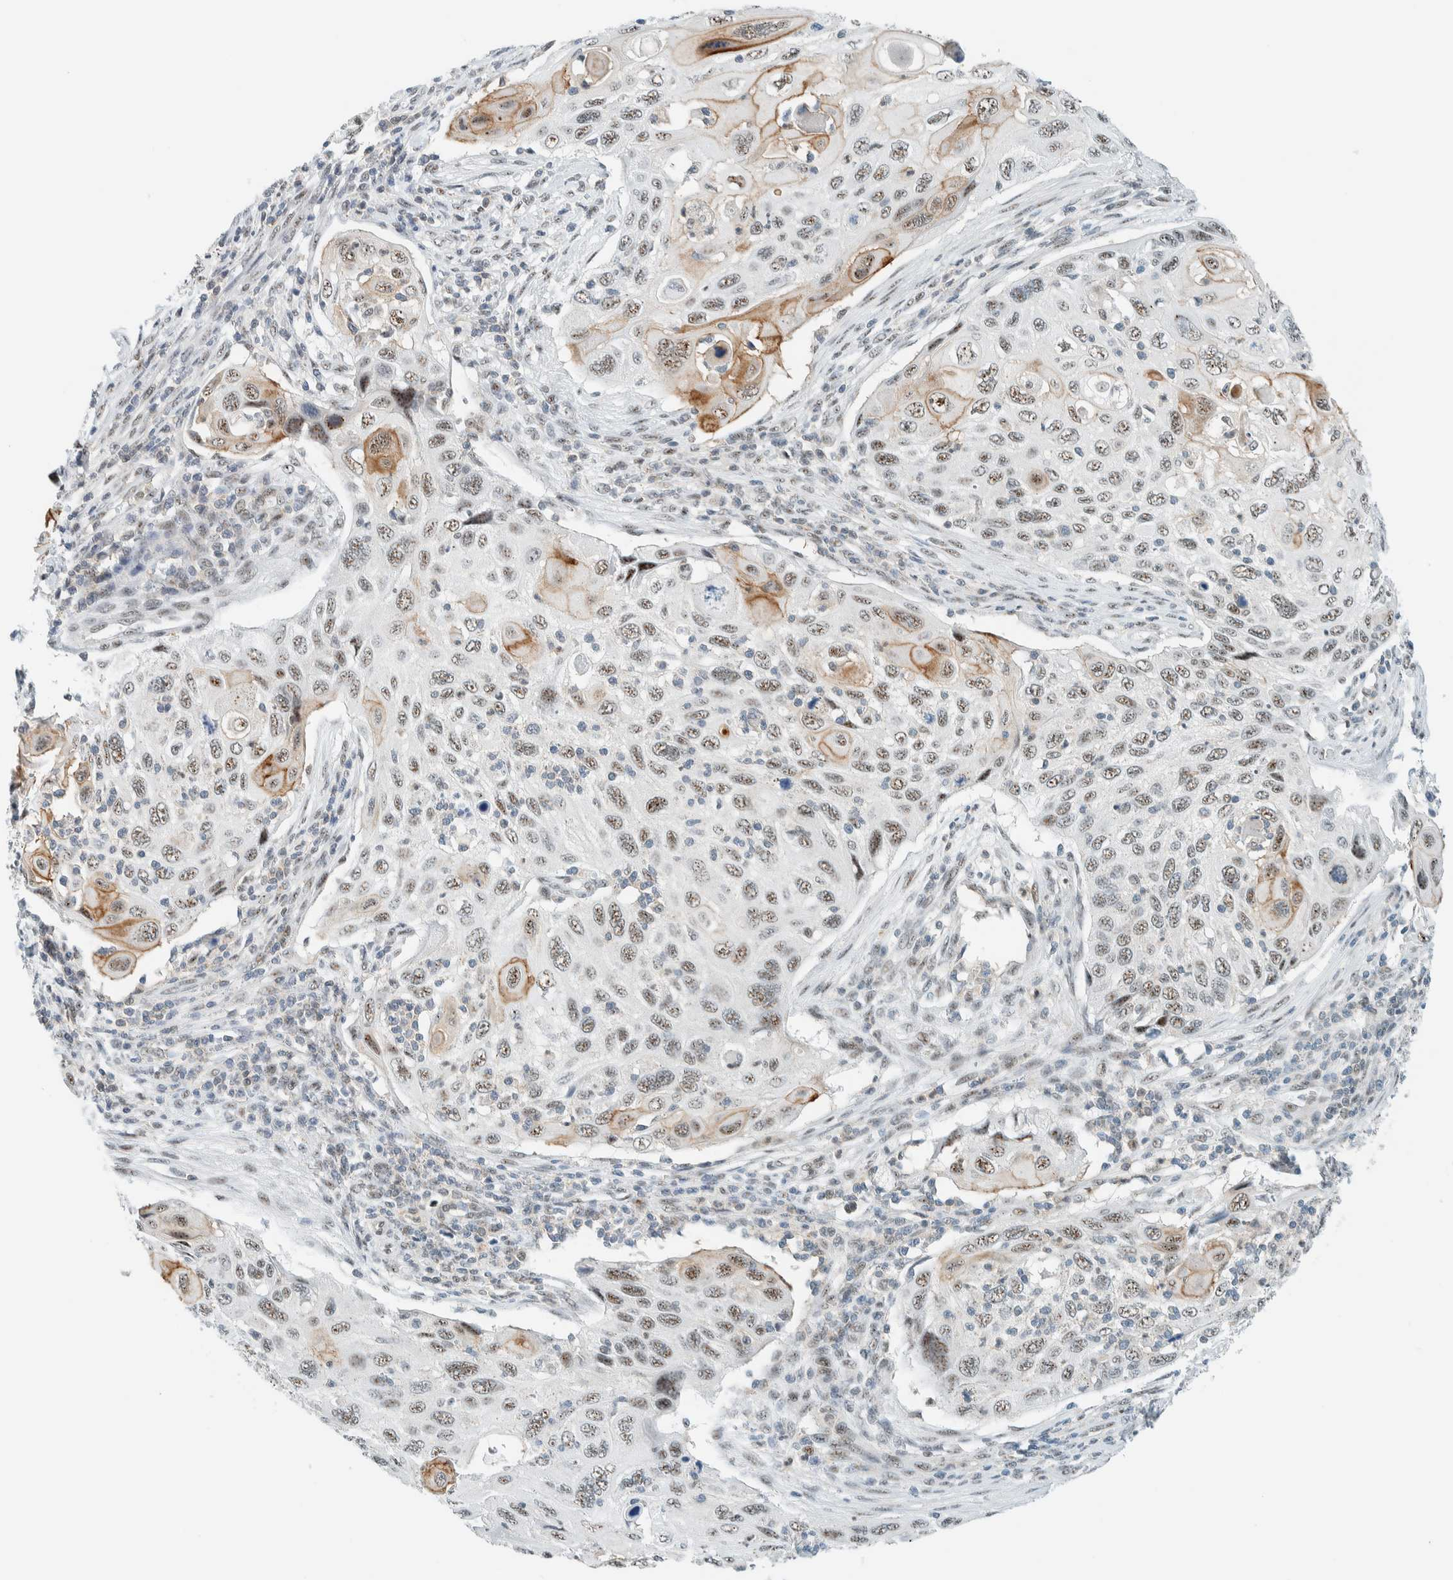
{"staining": {"intensity": "weak", "quantity": ">75%", "location": "nuclear"}, "tissue": "cervical cancer", "cell_type": "Tumor cells", "image_type": "cancer", "snomed": [{"axis": "morphology", "description": "Squamous cell carcinoma, NOS"}, {"axis": "topography", "description": "Cervix"}], "caption": "The image displays staining of cervical cancer, revealing weak nuclear protein expression (brown color) within tumor cells.", "gene": "CYSRT1", "patient": {"sex": "female", "age": 70}}